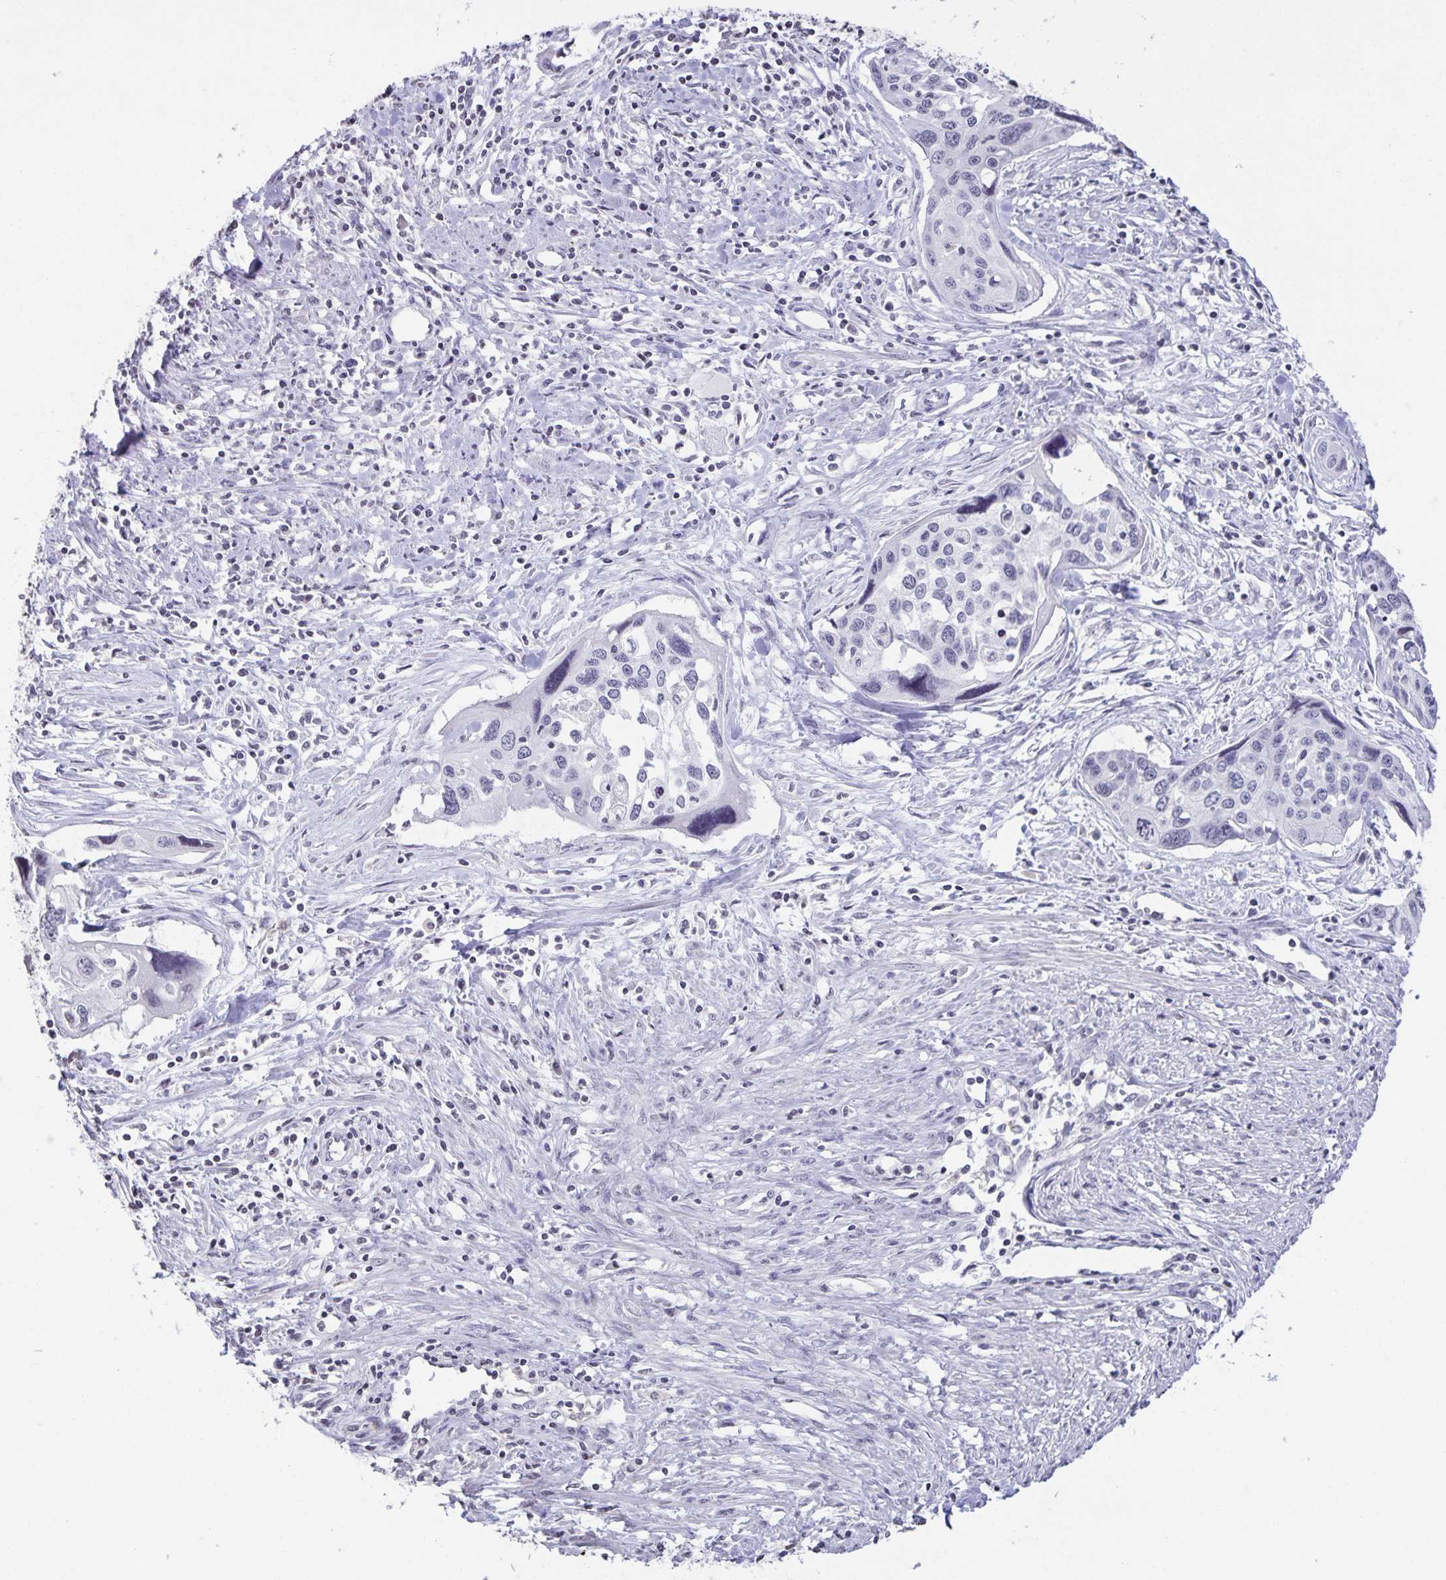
{"staining": {"intensity": "negative", "quantity": "none", "location": "none"}, "tissue": "cervical cancer", "cell_type": "Tumor cells", "image_type": "cancer", "snomed": [{"axis": "morphology", "description": "Squamous cell carcinoma, NOS"}, {"axis": "topography", "description": "Cervix"}], "caption": "Tumor cells show no significant positivity in squamous cell carcinoma (cervical). Nuclei are stained in blue.", "gene": "AQP4", "patient": {"sex": "female", "age": 31}}